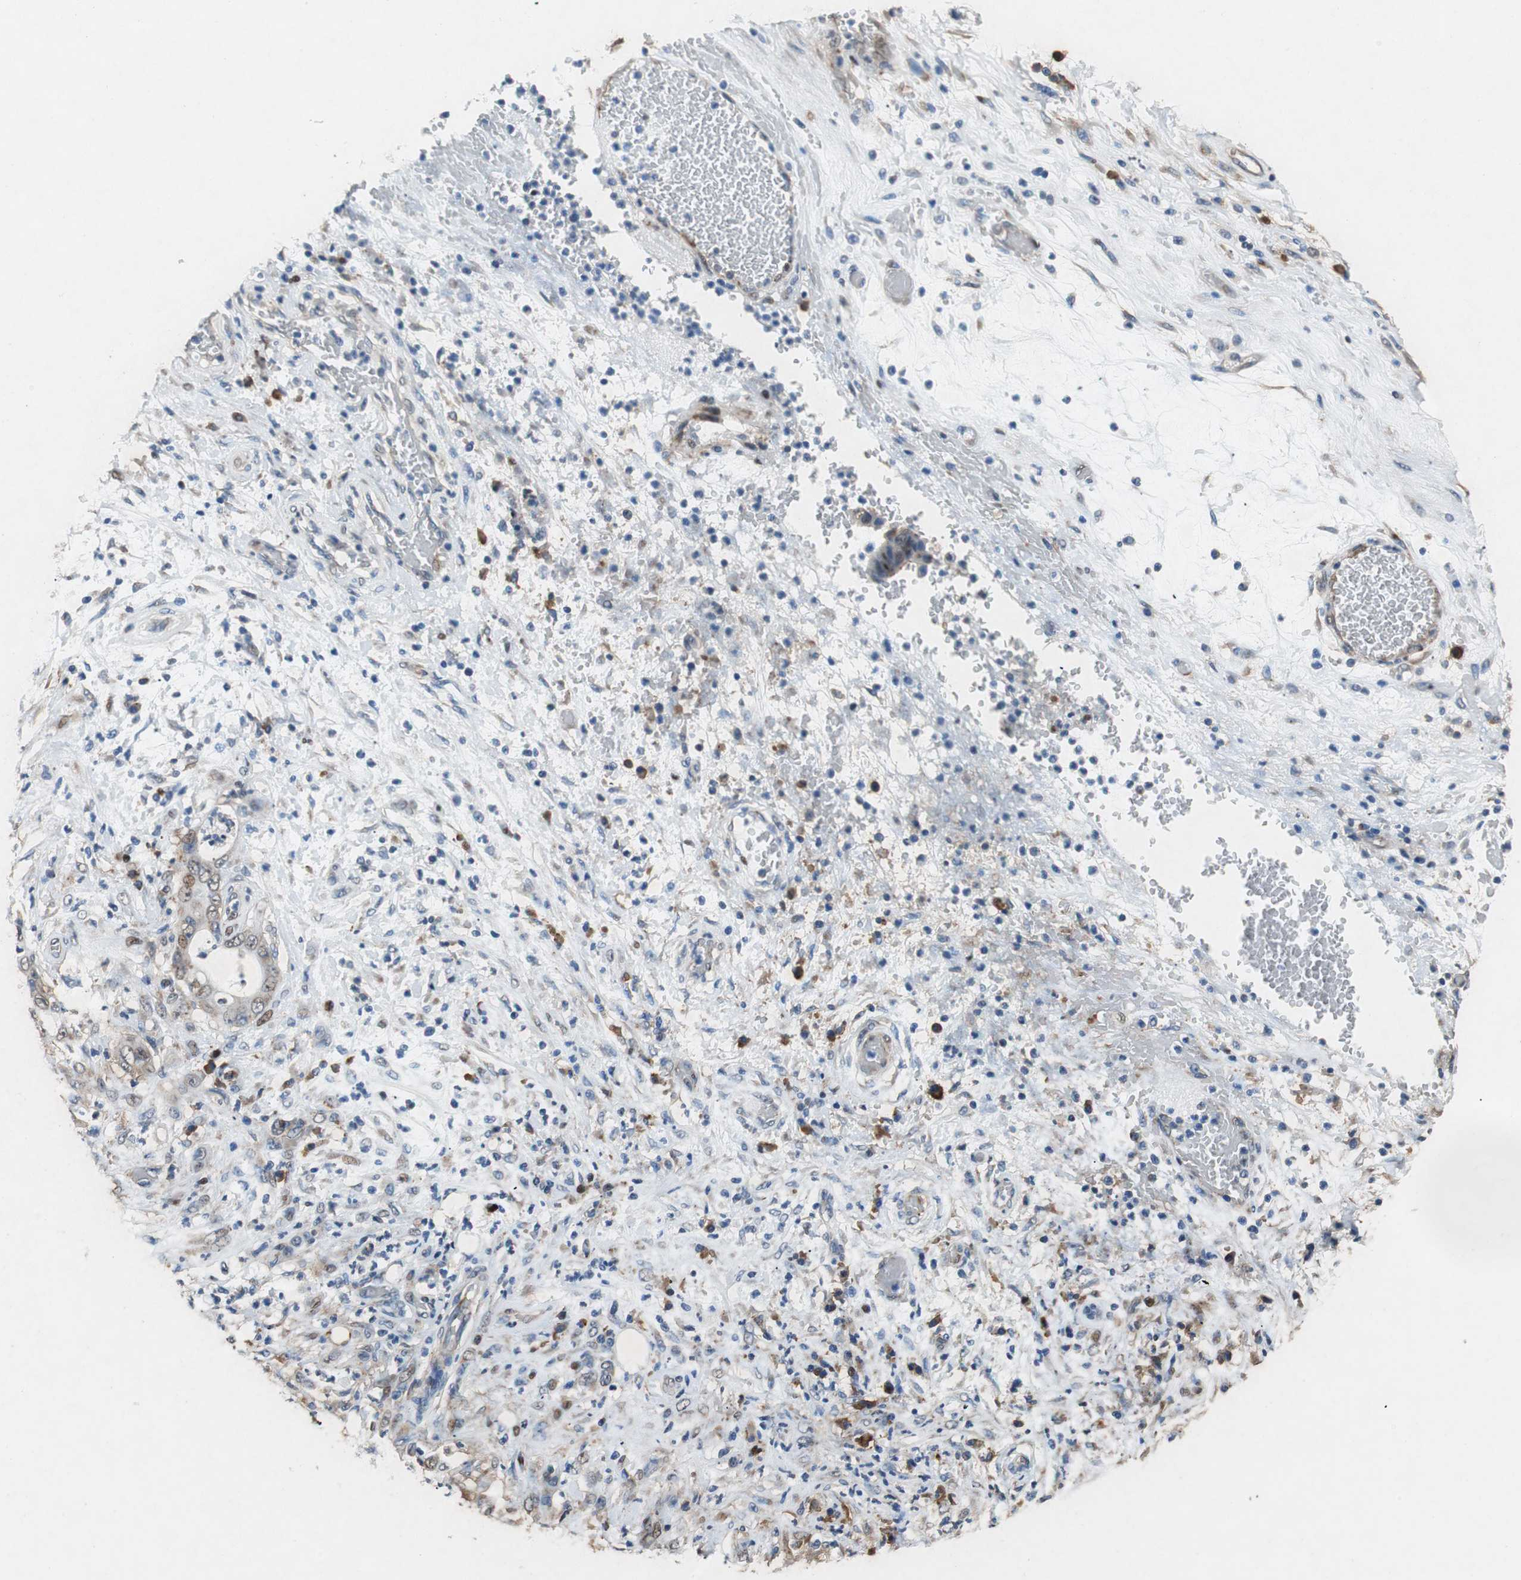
{"staining": {"intensity": "moderate", "quantity": "25%-75%", "location": "cytoplasmic/membranous,nuclear"}, "tissue": "stomach cancer", "cell_type": "Tumor cells", "image_type": "cancer", "snomed": [{"axis": "morphology", "description": "Adenocarcinoma, NOS"}, {"axis": "topography", "description": "Stomach"}], "caption": "Moderate cytoplasmic/membranous and nuclear positivity for a protein is present in about 25%-75% of tumor cells of adenocarcinoma (stomach) using IHC.", "gene": "RPL35", "patient": {"sex": "female", "age": 73}}